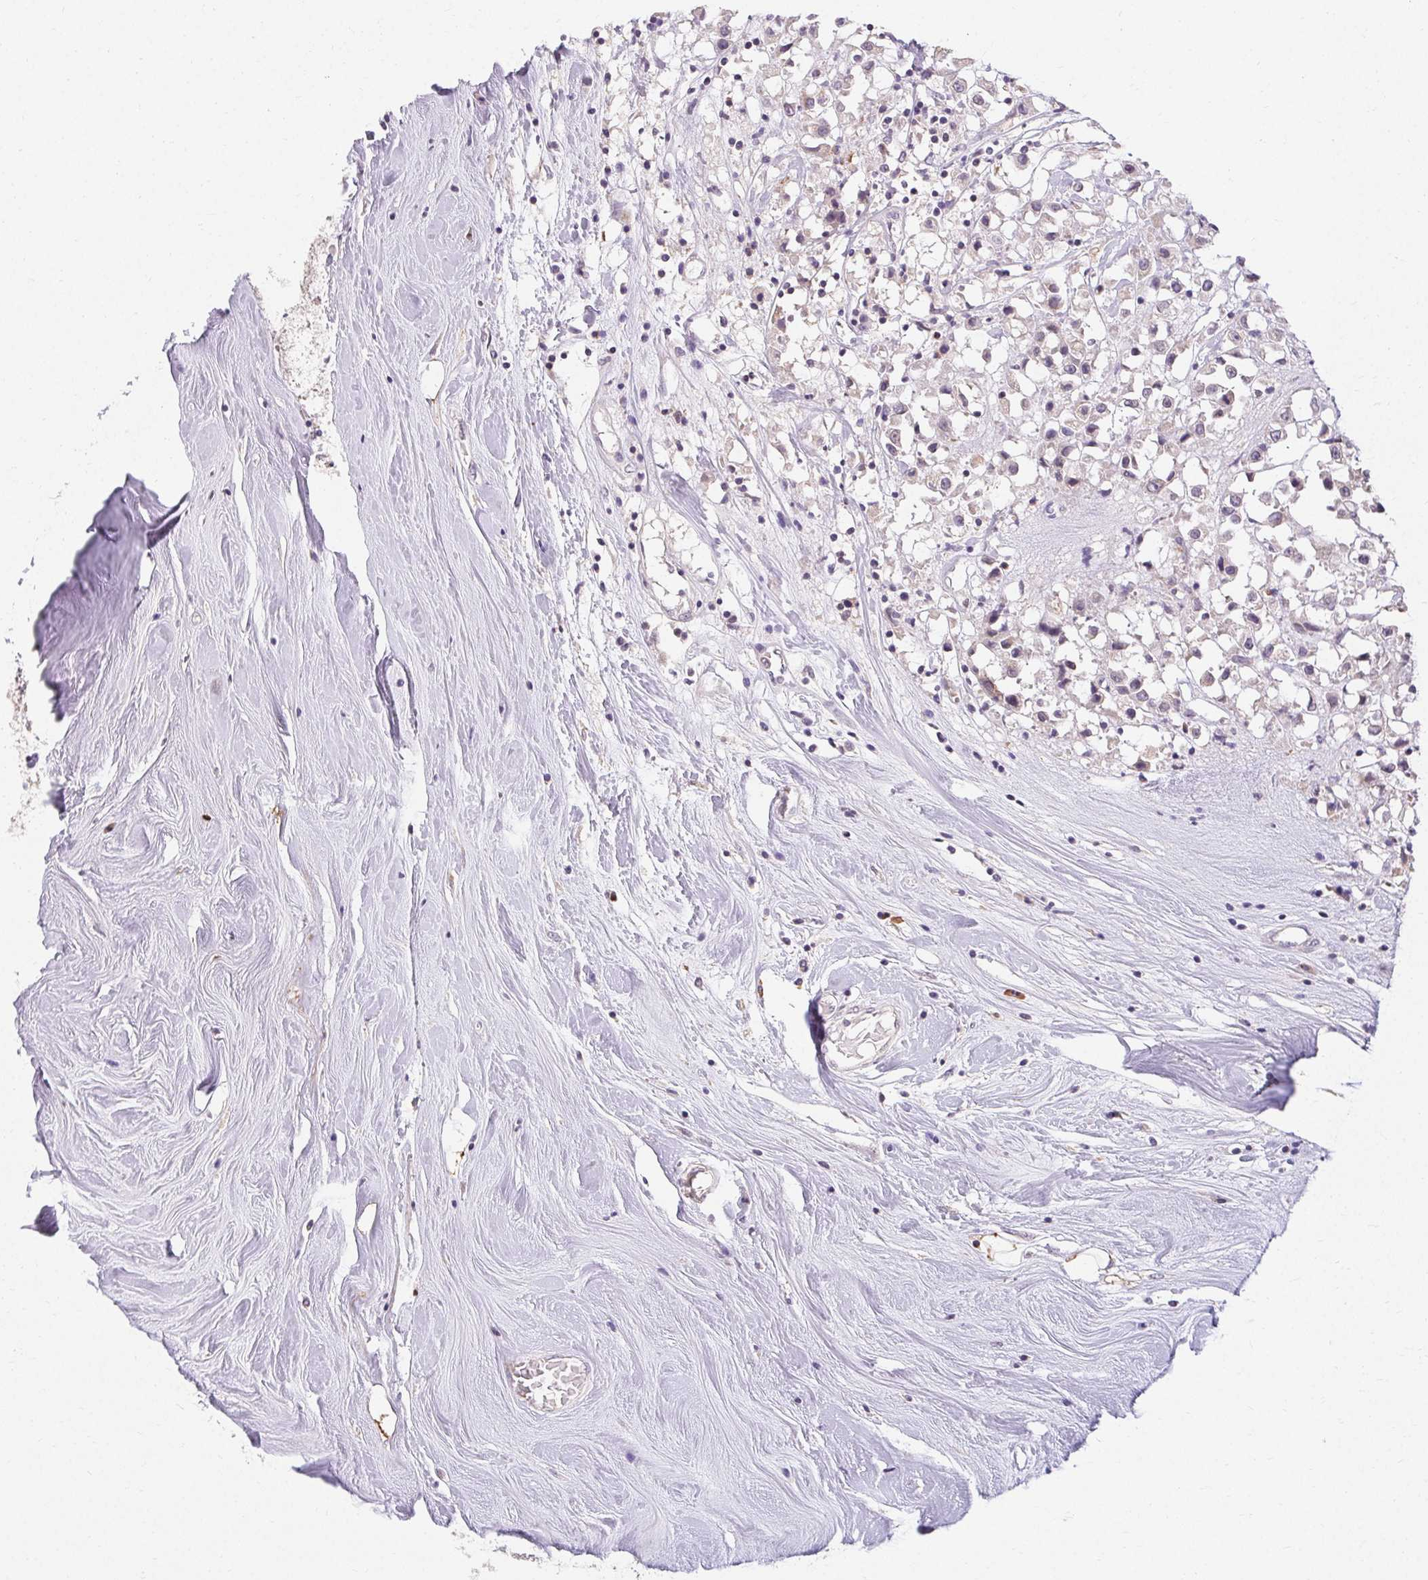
{"staining": {"intensity": "negative", "quantity": "none", "location": "none"}, "tissue": "breast cancer", "cell_type": "Tumor cells", "image_type": "cancer", "snomed": [{"axis": "morphology", "description": "Duct carcinoma"}, {"axis": "topography", "description": "Breast"}], "caption": "Micrograph shows no significant protein positivity in tumor cells of breast cancer.", "gene": "TMEM52B", "patient": {"sex": "female", "age": 61}}